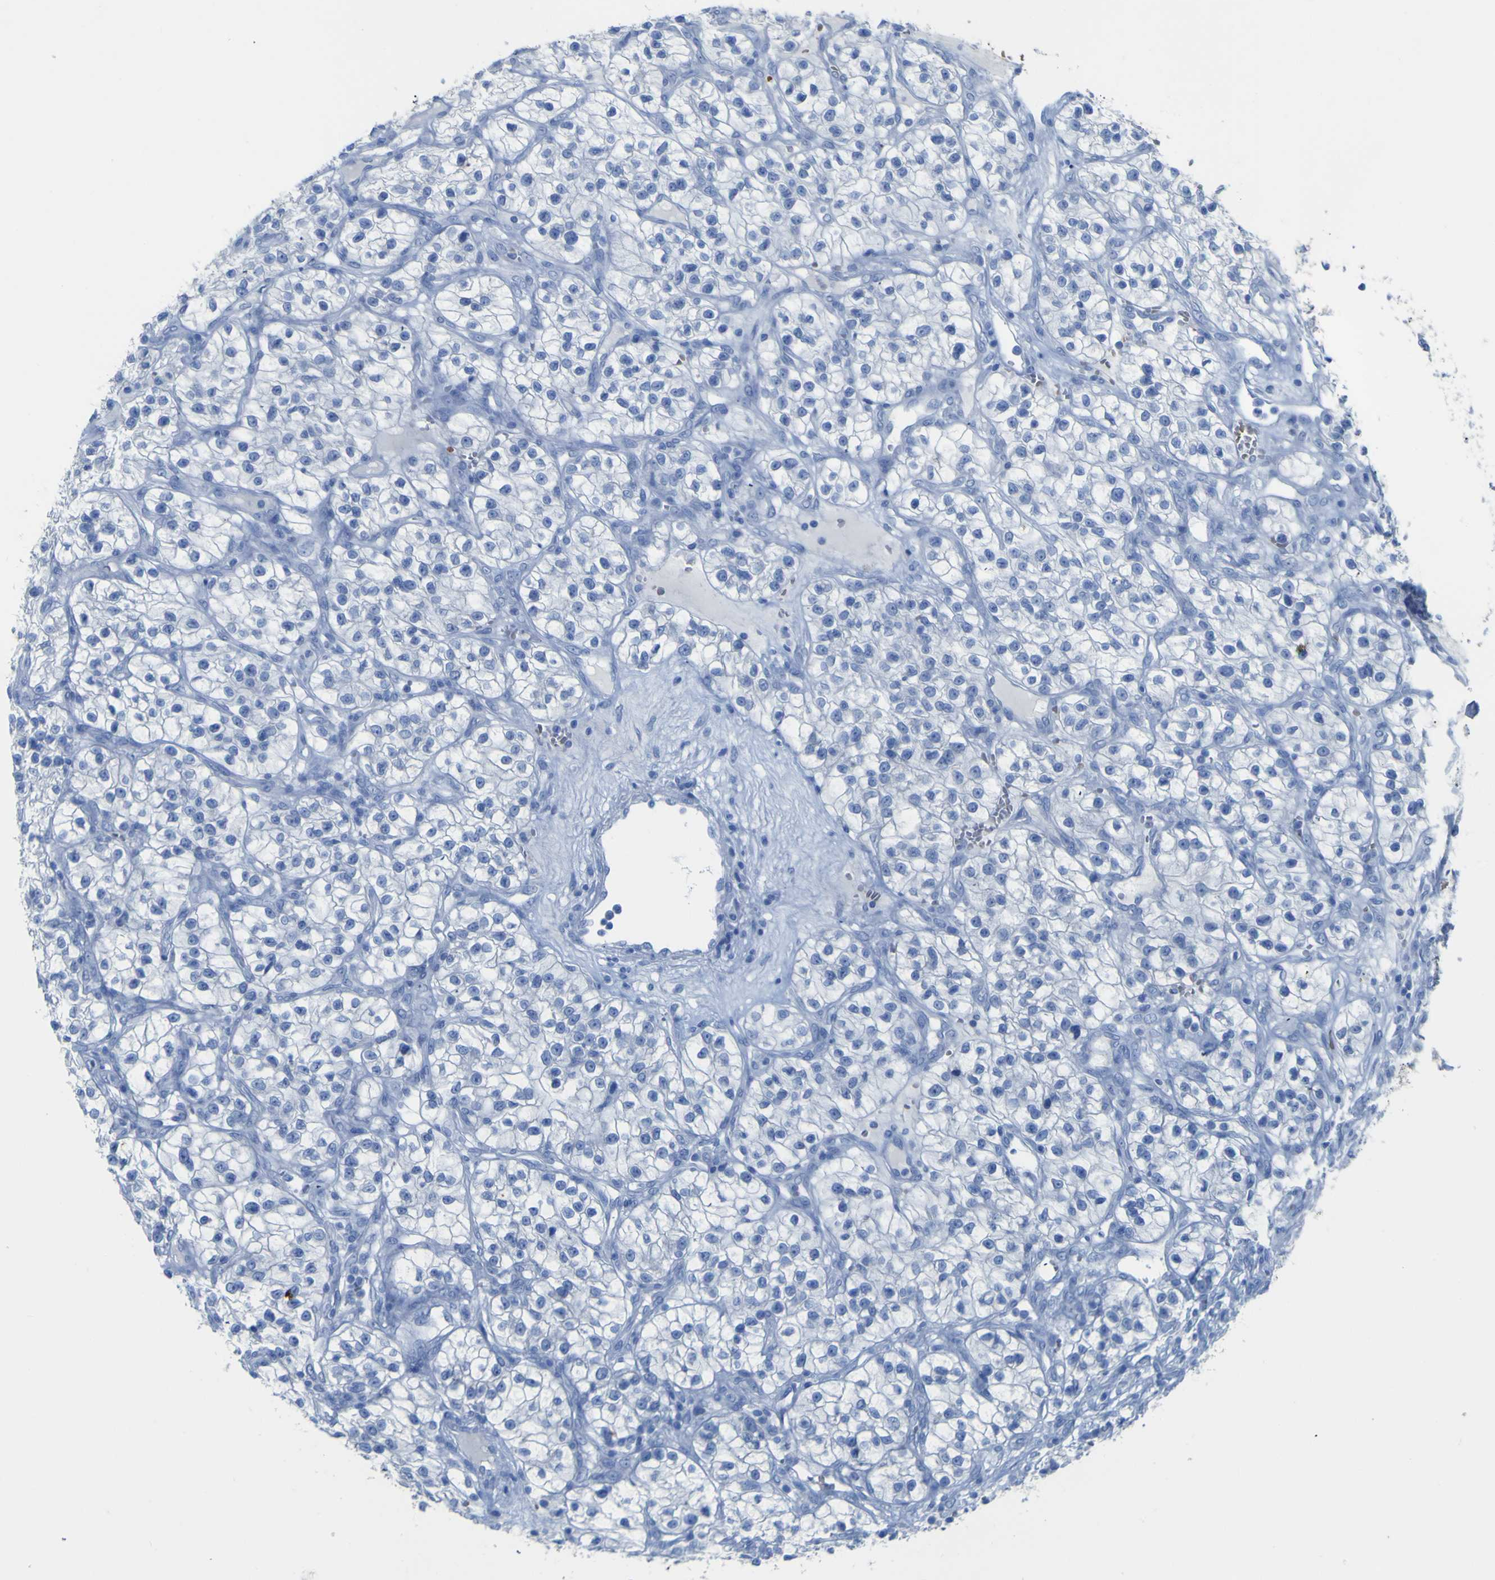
{"staining": {"intensity": "negative", "quantity": "none", "location": "none"}, "tissue": "renal cancer", "cell_type": "Tumor cells", "image_type": "cancer", "snomed": [{"axis": "morphology", "description": "Adenocarcinoma, NOS"}, {"axis": "topography", "description": "Kidney"}], "caption": "This is an IHC micrograph of human renal cancer. There is no expression in tumor cells.", "gene": "GCM1", "patient": {"sex": "female", "age": 57}}